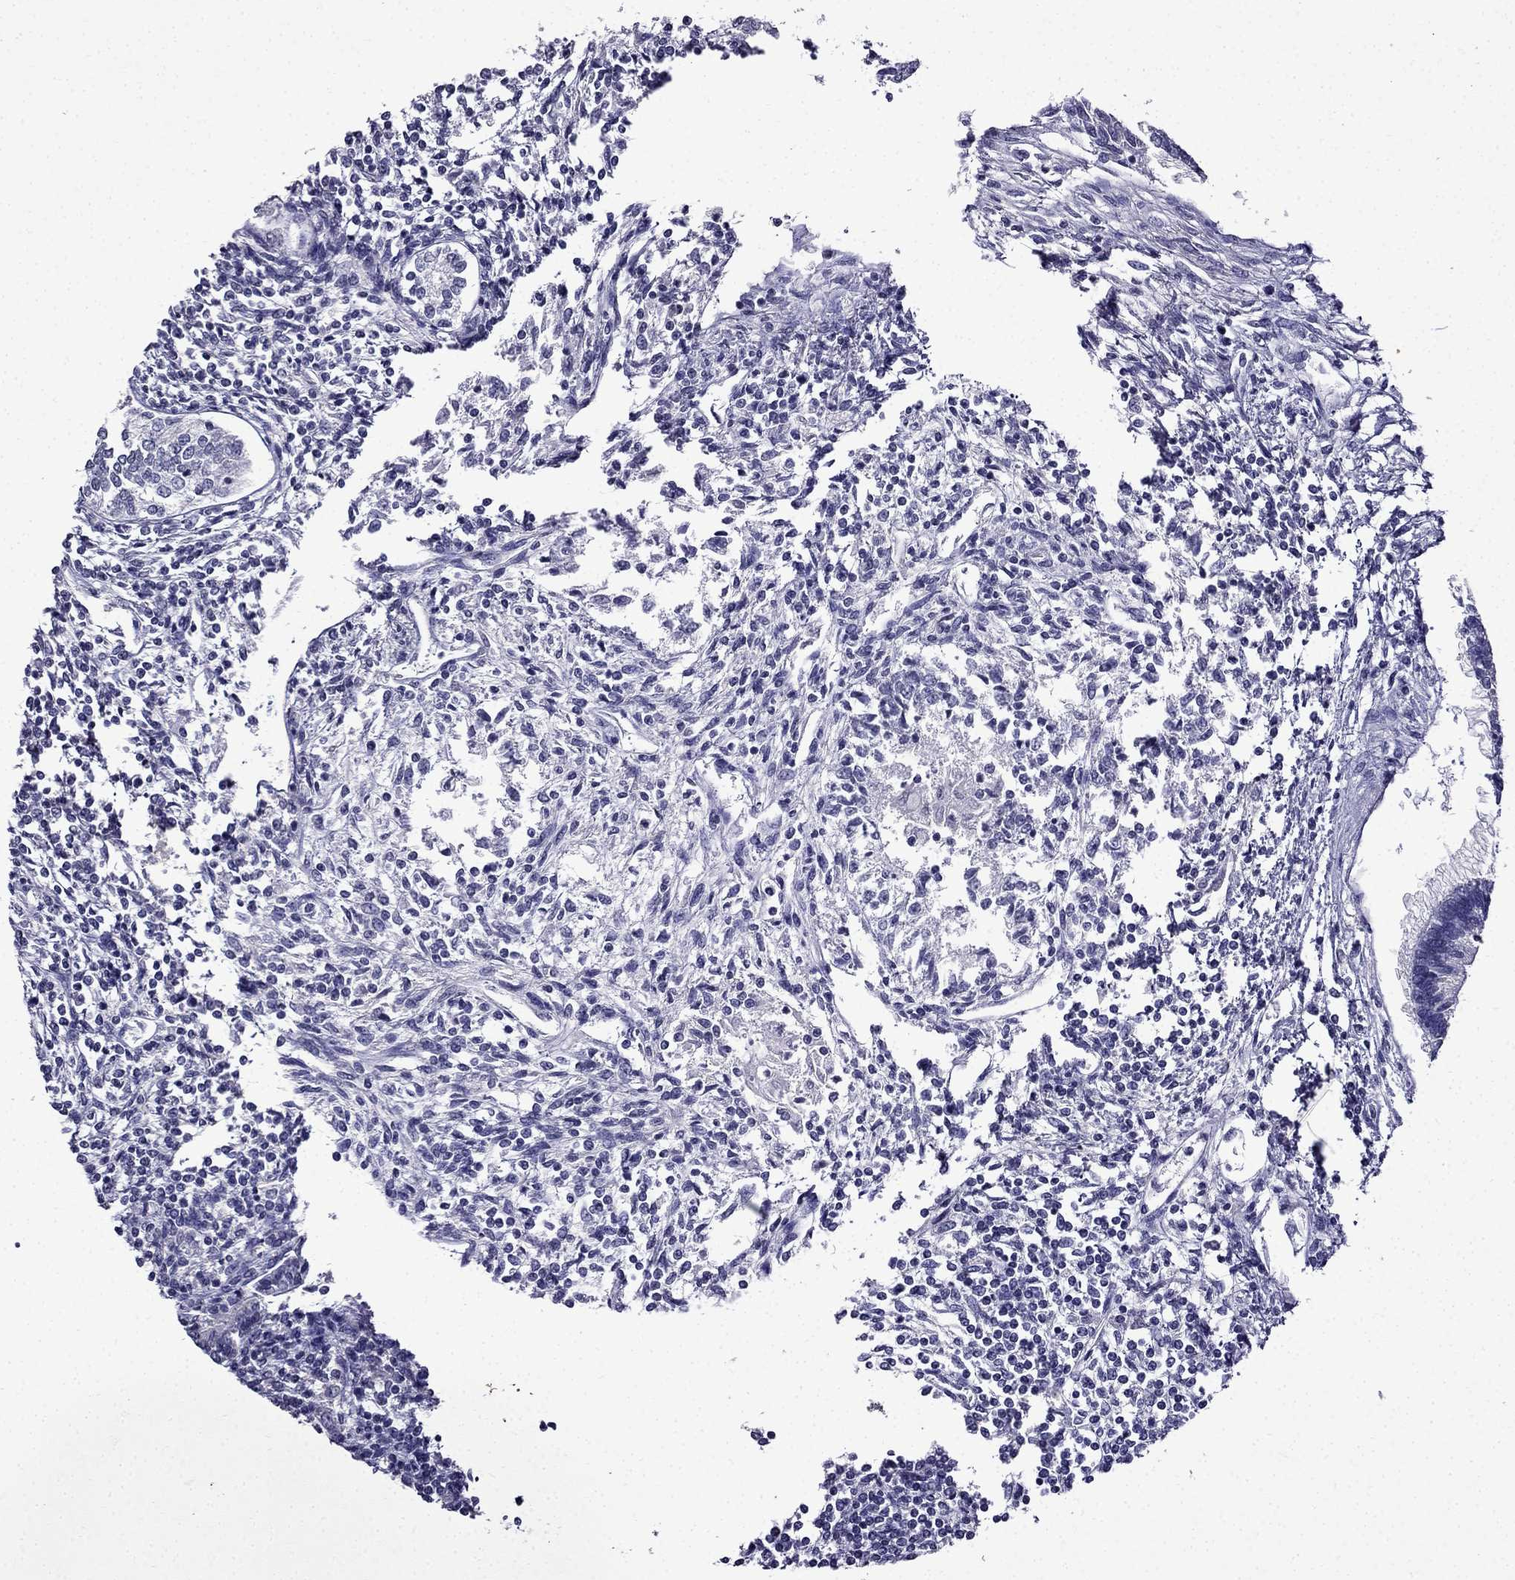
{"staining": {"intensity": "negative", "quantity": "none", "location": "none"}, "tissue": "testis cancer", "cell_type": "Tumor cells", "image_type": "cancer", "snomed": [{"axis": "morphology", "description": "Carcinoma, Embryonal, NOS"}, {"axis": "topography", "description": "Testis"}], "caption": "An image of human testis cancer (embryonal carcinoma) is negative for staining in tumor cells.", "gene": "DNAH17", "patient": {"sex": "male", "age": 37}}